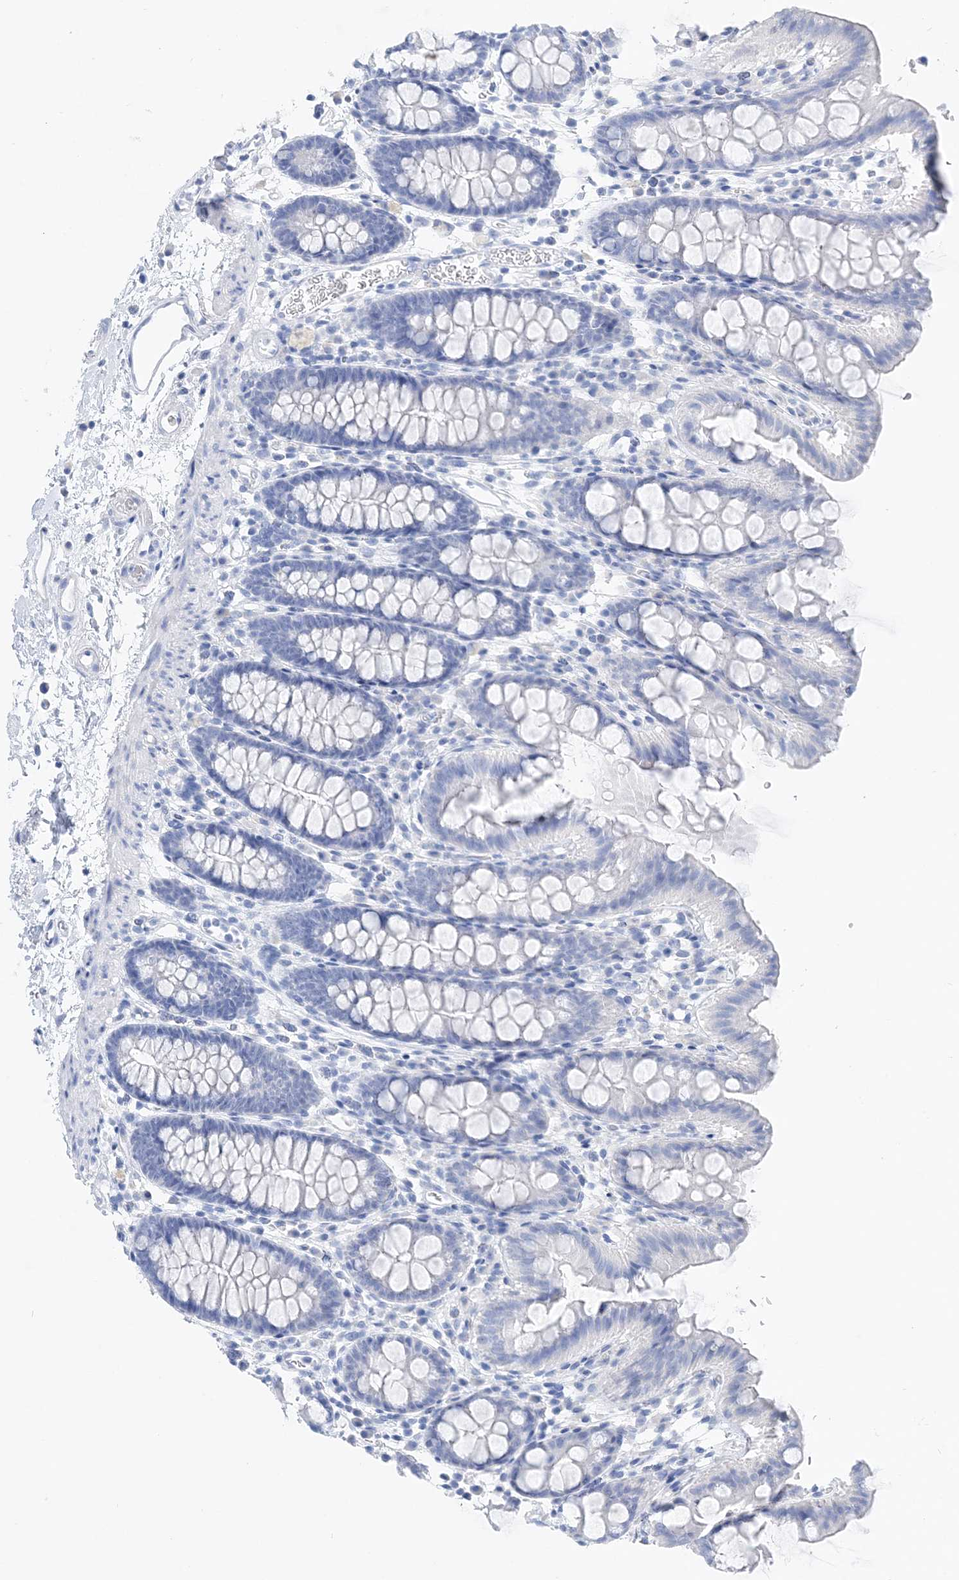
{"staining": {"intensity": "negative", "quantity": "none", "location": "none"}, "tissue": "colon", "cell_type": "Endothelial cells", "image_type": "normal", "snomed": [{"axis": "morphology", "description": "Normal tissue, NOS"}, {"axis": "topography", "description": "Colon"}], "caption": "A high-resolution photomicrograph shows IHC staining of unremarkable colon, which displays no significant positivity in endothelial cells.", "gene": "TSPYL6", "patient": {"sex": "male", "age": 75}}